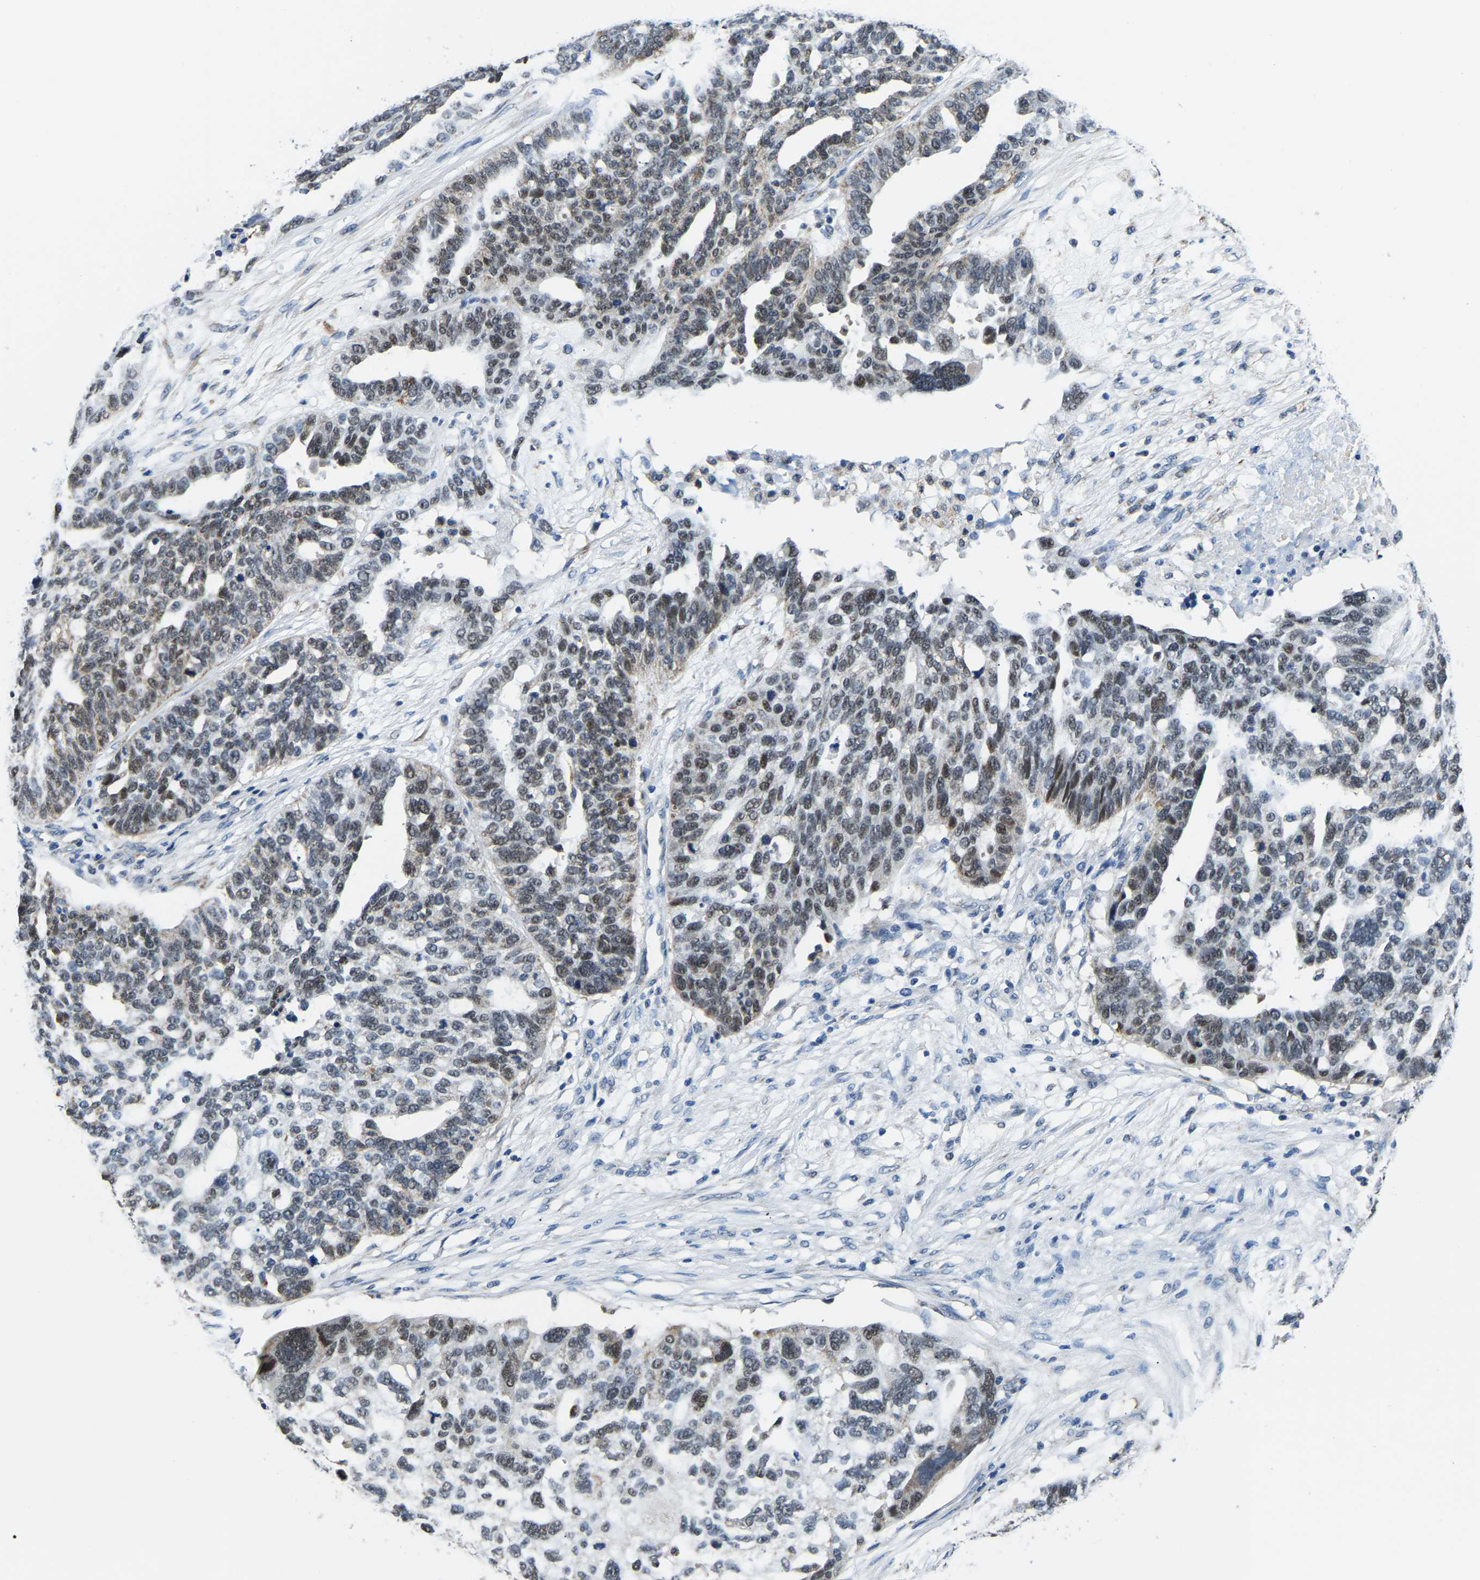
{"staining": {"intensity": "weak", "quantity": ">75%", "location": "nuclear"}, "tissue": "ovarian cancer", "cell_type": "Tumor cells", "image_type": "cancer", "snomed": [{"axis": "morphology", "description": "Cystadenocarcinoma, serous, NOS"}, {"axis": "topography", "description": "Ovary"}], "caption": "Ovarian serous cystadenocarcinoma stained with a brown dye exhibits weak nuclear positive expression in approximately >75% of tumor cells.", "gene": "BNIP3L", "patient": {"sex": "female", "age": 59}}